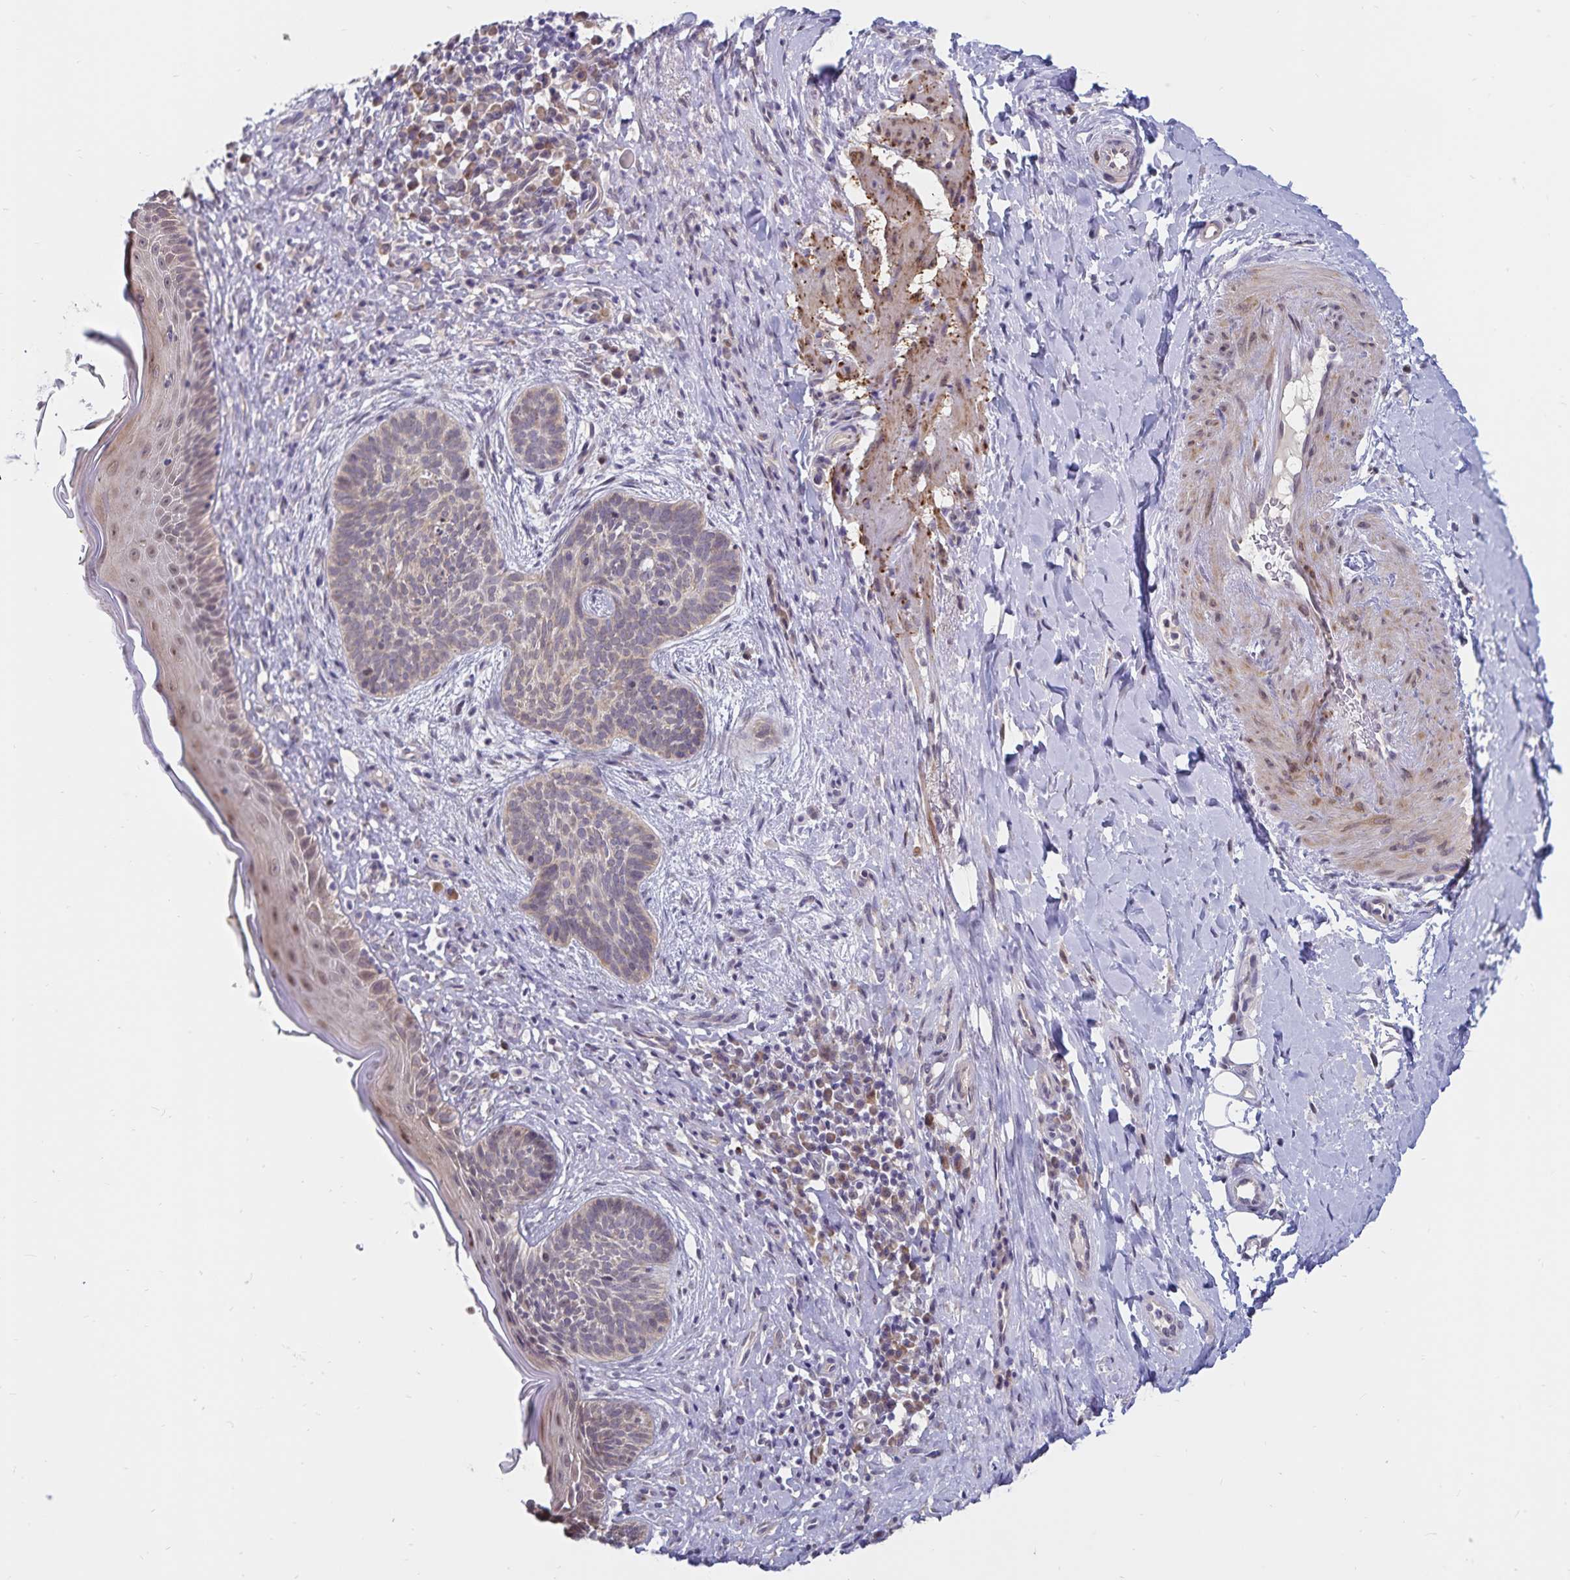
{"staining": {"intensity": "weak", "quantity": "<25%", "location": "cytoplasmic/membranous"}, "tissue": "skin cancer", "cell_type": "Tumor cells", "image_type": "cancer", "snomed": [{"axis": "morphology", "description": "Basal cell carcinoma"}, {"axis": "topography", "description": "Skin"}], "caption": "Skin basal cell carcinoma stained for a protein using immunohistochemistry demonstrates no staining tumor cells.", "gene": "ATP2A2", "patient": {"sex": "male", "age": 89}}